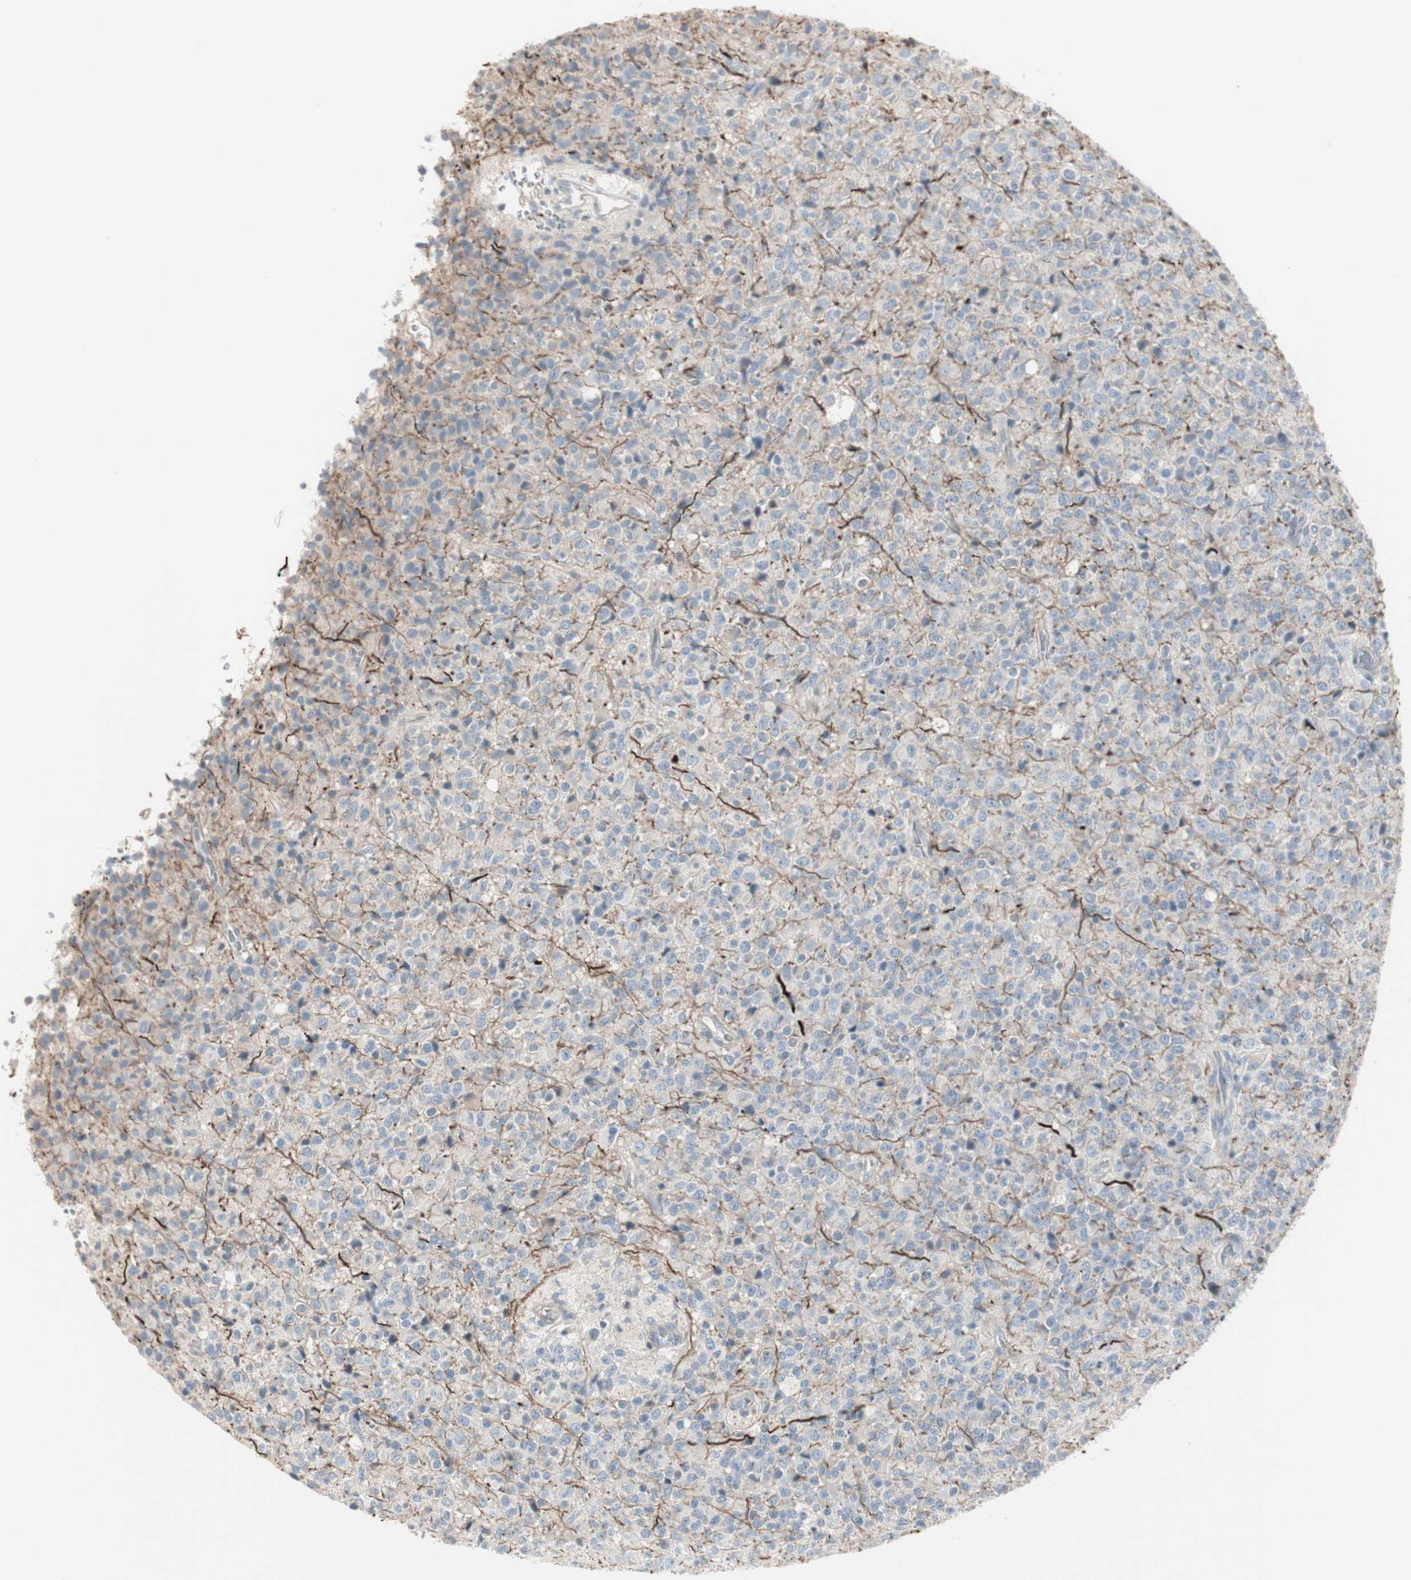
{"staining": {"intensity": "negative", "quantity": "none", "location": "none"}, "tissue": "glioma", "cell_type": "Tumor cells", "image_type": "cancer", "snomed": [{"axis": "morphology", "description": "Glioma, malignant, High grade"}, {"axis": "topography", "description": "pancreas cauda"}], "caption": "High magnification brightfield microscopy of glioma stained with DAB (brown) and counterstained with hematoxylin (blue): tumor cells show no significant positivity.", "gene": "DMPK", "patient": {"sex": "male", "age": 60}}